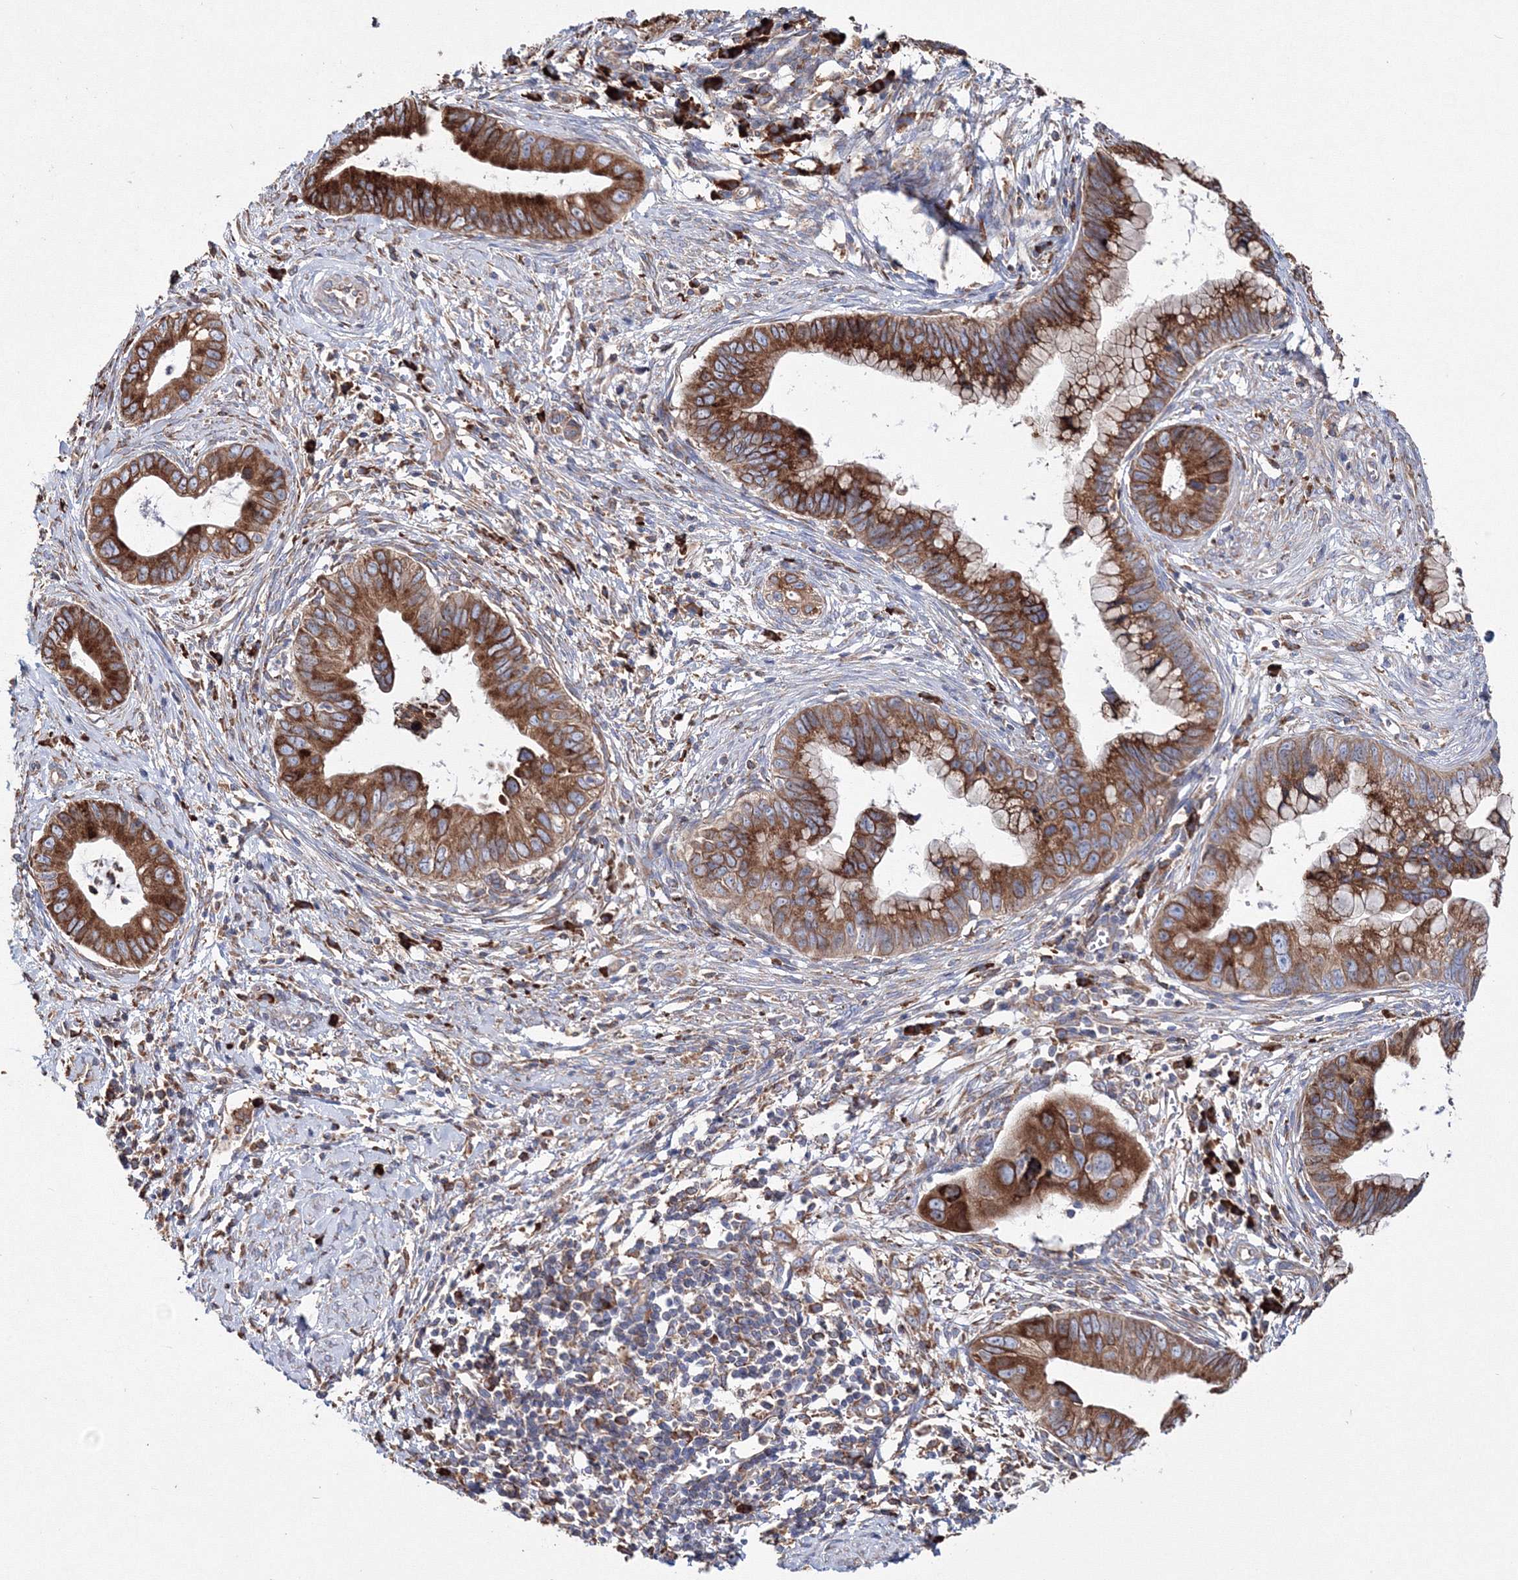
{"staining": {"intensity": "strong", "quantity": ">75%", "location": "cytoplasmic/membranous"}, "tissue": "cervical cancer", "cell_type": "Tumor cells", "image_type": "cancer", "snomed": [{"axis": "morphology", "description": "Adenocarcinoma, NOS"}, {"axis": "topography", "description": "Cervix"}], "caption": "Immunohistochemical staining of human cervical cancer demonstrates high levels of strong cytoplasmic/membranous protein positivity in approximately >75% of tumor cells. Immunohistochemistry (ihc) stains the protein of interest in brown and the nuclei are stained blue.", "gene": "VPS8", "patient": {"sex": "female", "age": 44}}